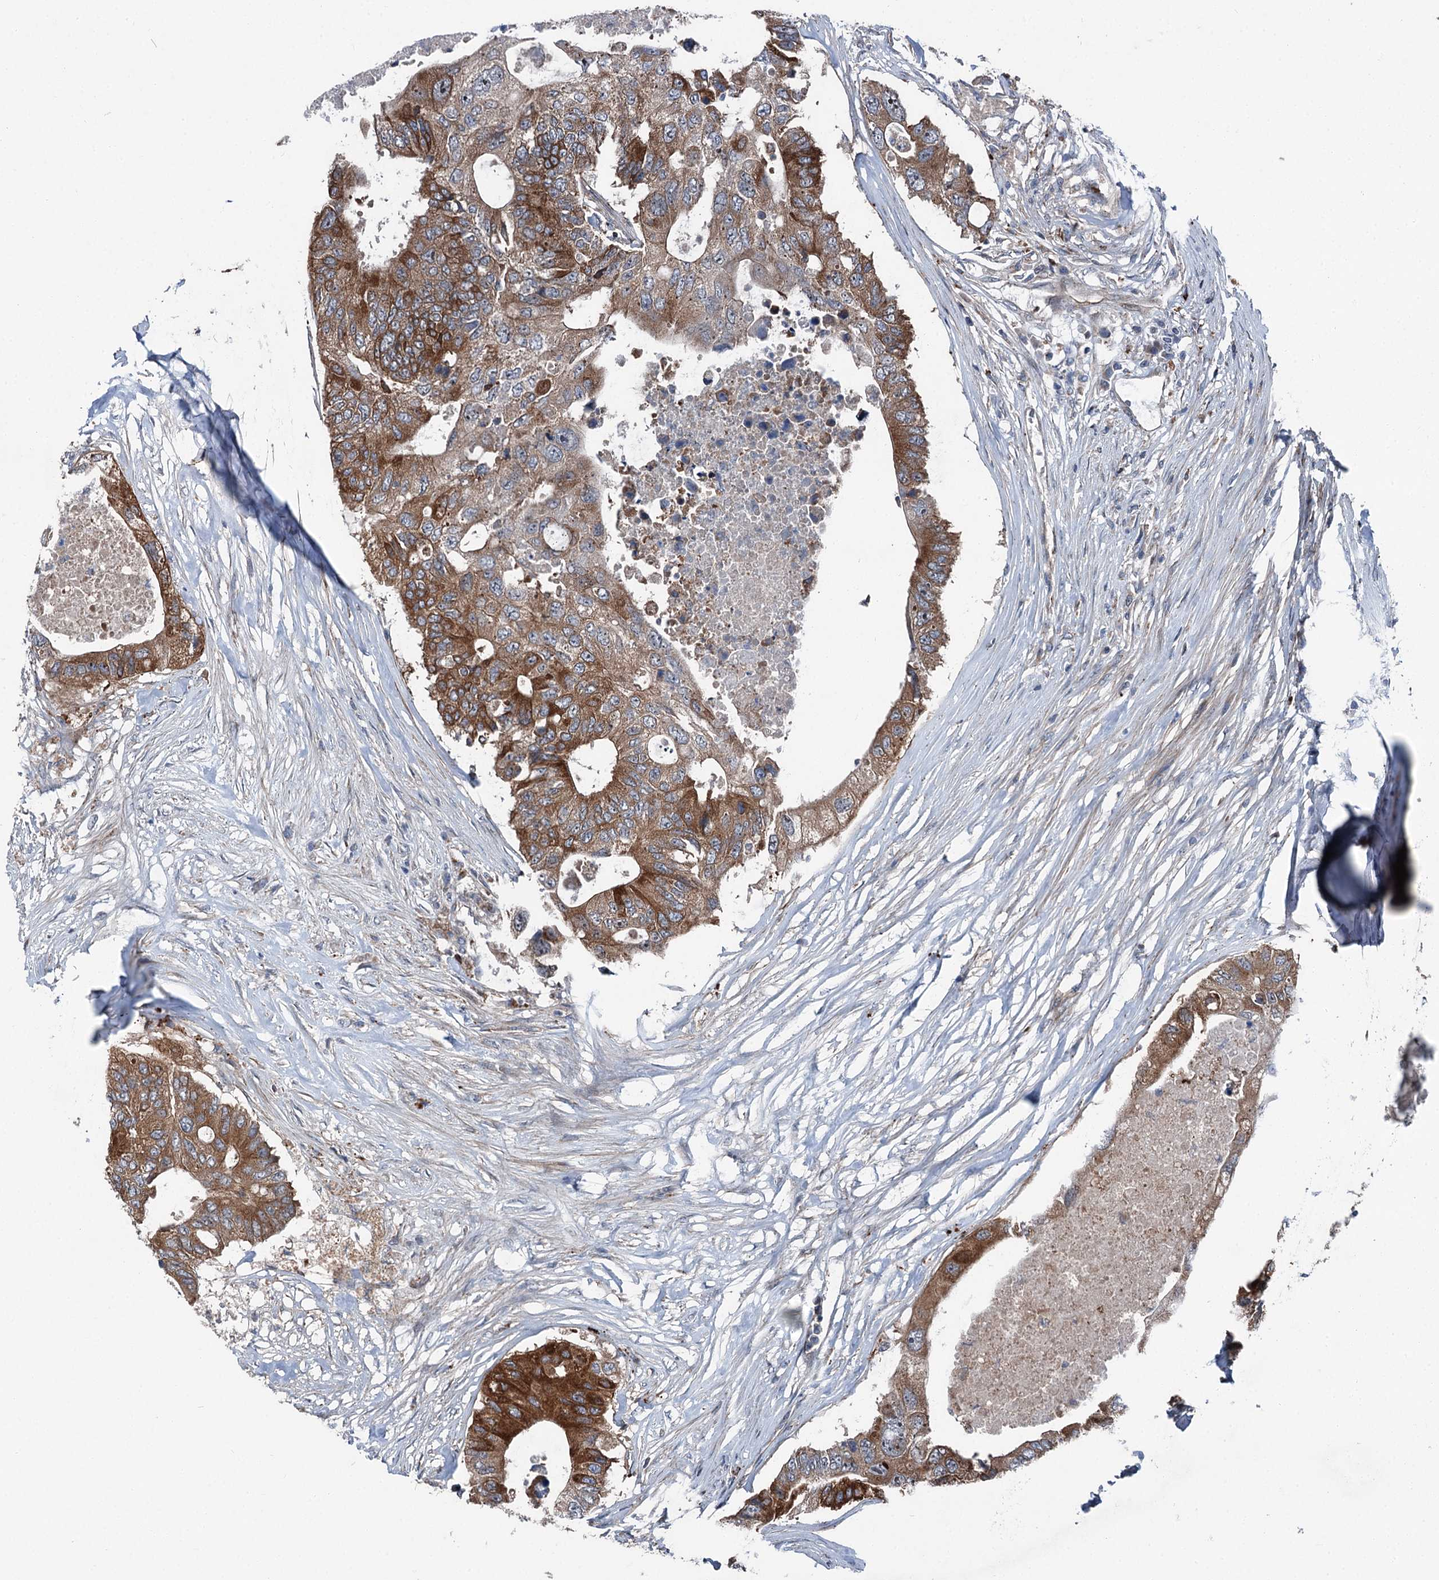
{"staining": {"intensity": "moderate", "quantity": ">75%", "location": "cytoplasmic/membranous"}, "tissue": "colorectal cancer", "cell_type": "Tumor cells", "image_type": "cancer", "snomed": [{"axis": "morphology", "description": "Adenocarcinoma, NOS"}, {"axis": "topography", "description": "Colon"}], "caption": "Colorectal cancer stained with DAB immunohistochemistry (IHC) reveals medium levels of moderate cytoplasmic/membranous expression in approximately >75% of tumor cells.", "gene": "POLR1D", "patient": {"sex": "male", "age": 71}}